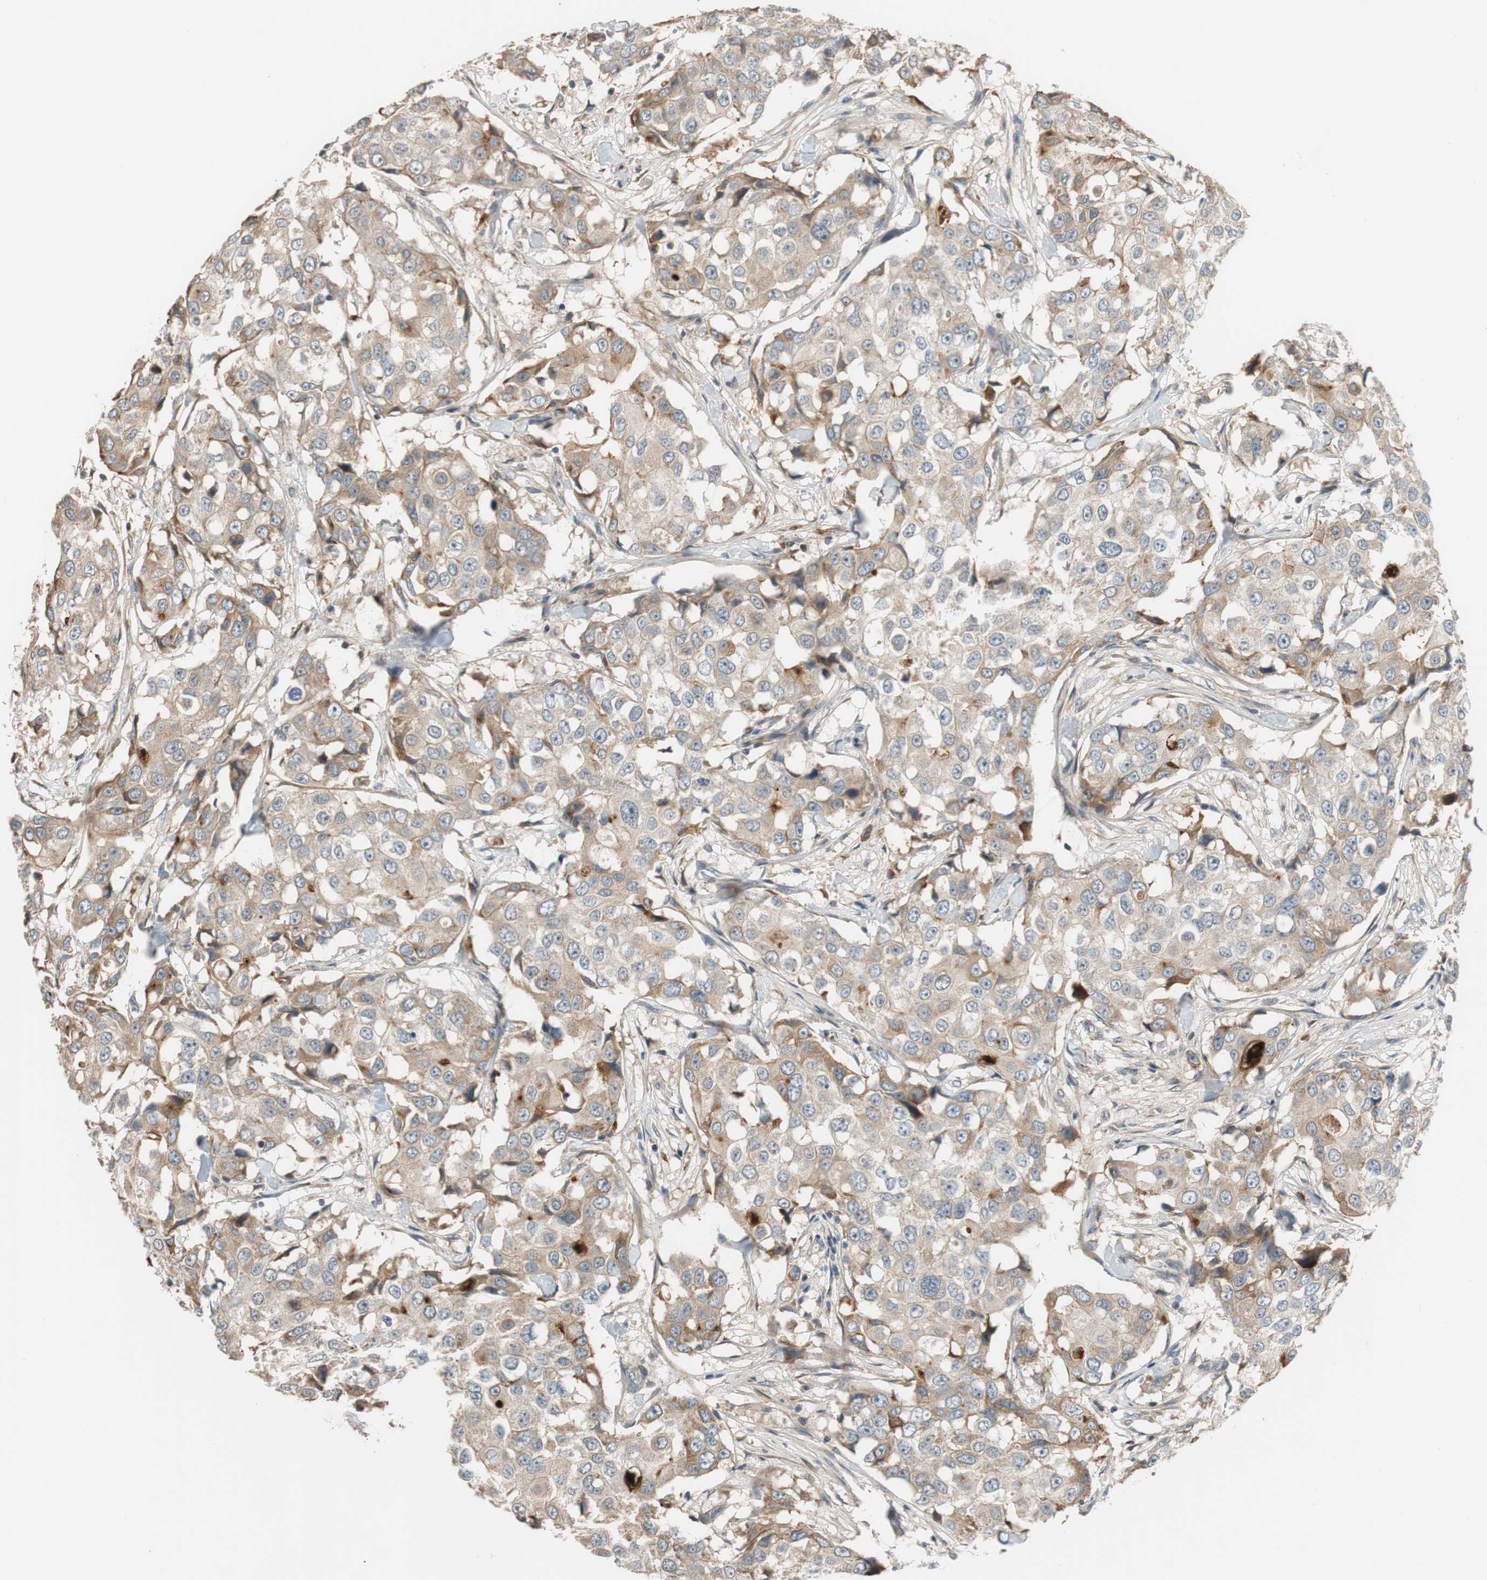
{"staining": {"intensity": "weak", "quantity": ">75%", "location": "cytoplasmic/membranous"}, "tissue": "breast cancer", "cell_type": "Tumor cells", "image_type": "cancer", "snomed": [{"axis": "morphology", "description": "Duct carcinoma"}, {"axis": "topography", "description": "Breast"}], "caption": "Weak cytoplasmic/membranous protein staining is appreciated in approximately >75% of tumor cells in breast cancer (infiltrating ductal carcinoma).", "gene": "C4A", "patient": {"sex": "female", "age": 27}}